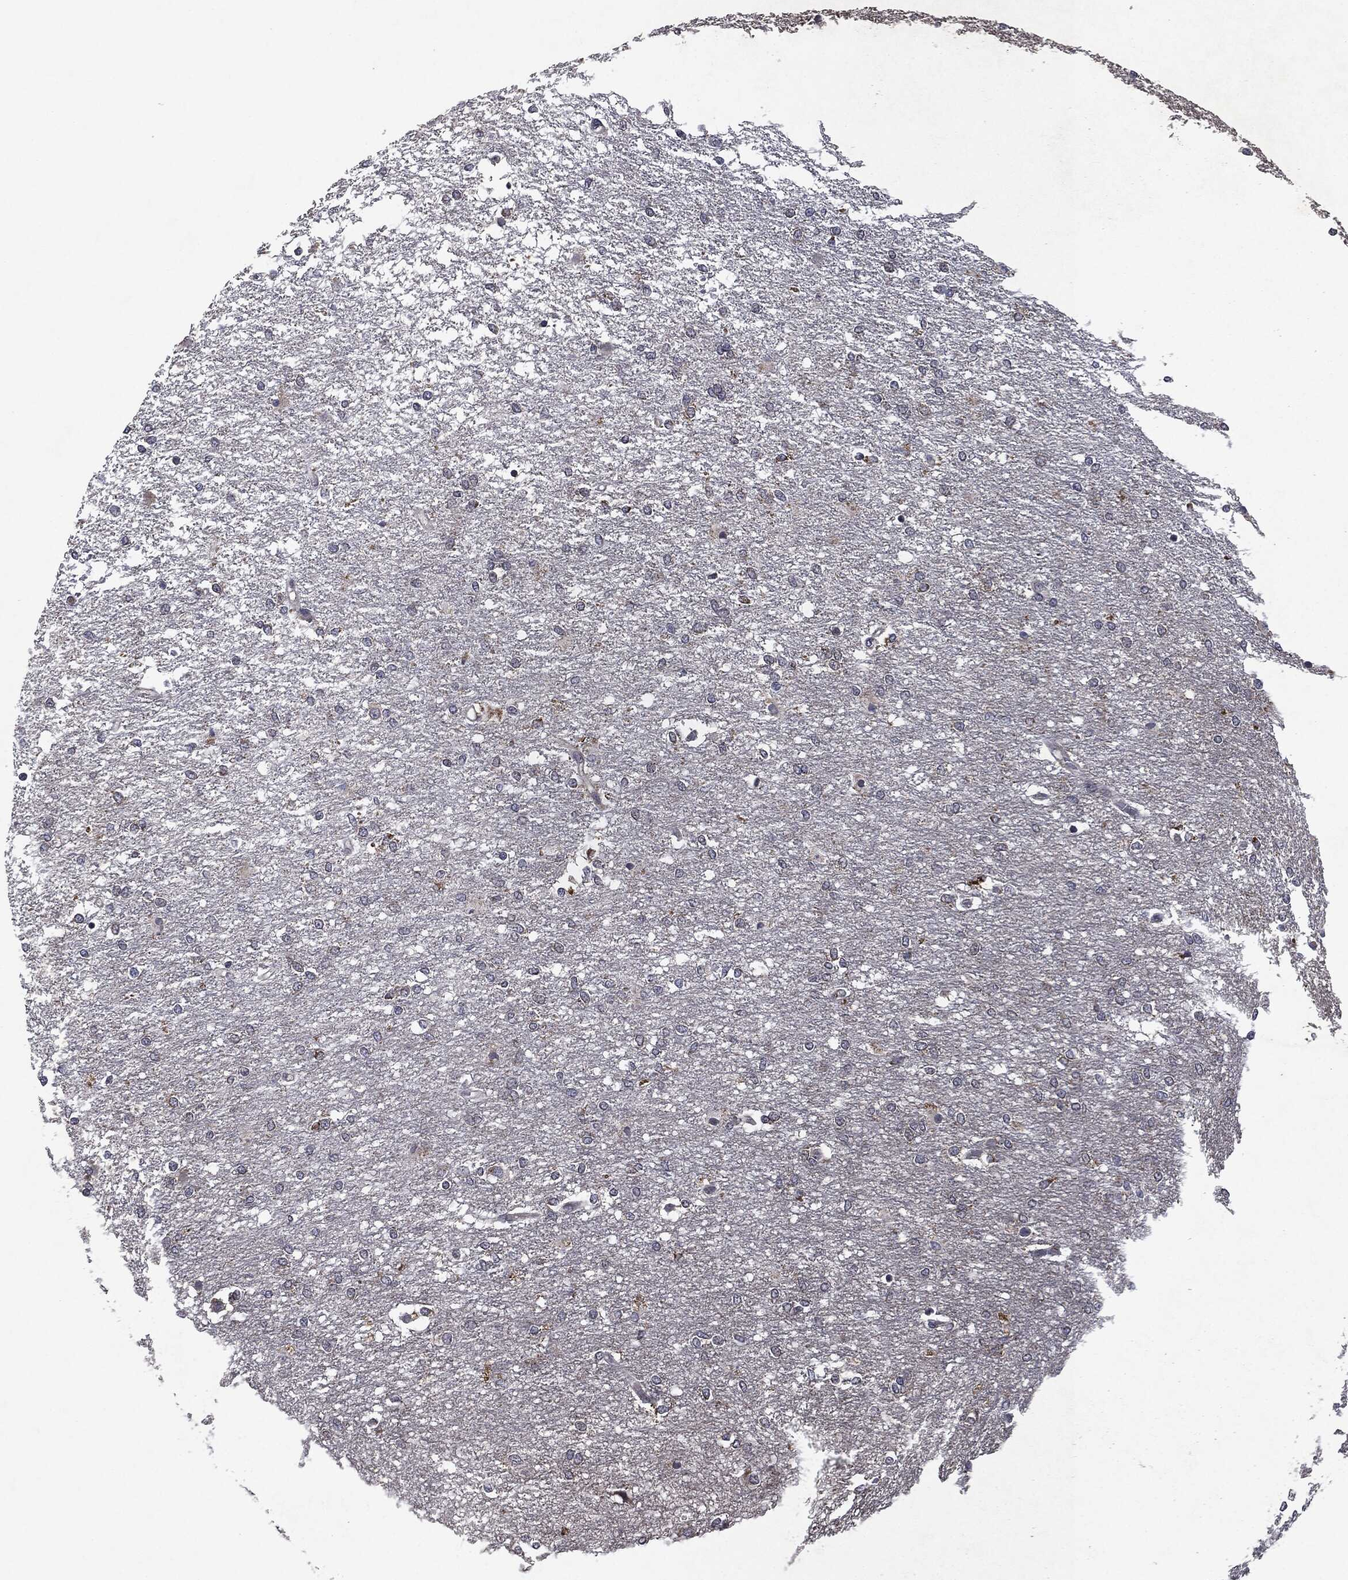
{"staining": {"intensity": "negative", "quantity": "none", "location": "none"}, "tissue": "glioma", "cell_type": "Tumor cells", "image_type": "cancer", "snomed": [{"axis": "morphology", "description": "Glioma, malignant, High grade"}, {"axis": "topography", "description": "Brain"}], "caption": "This is a histopathology image of immunohistochemistry staining of glioma, which shows no positivity in tumor cells.", "gene": "SLC31A2", "patient": {"sex": "female", "age": 61}}